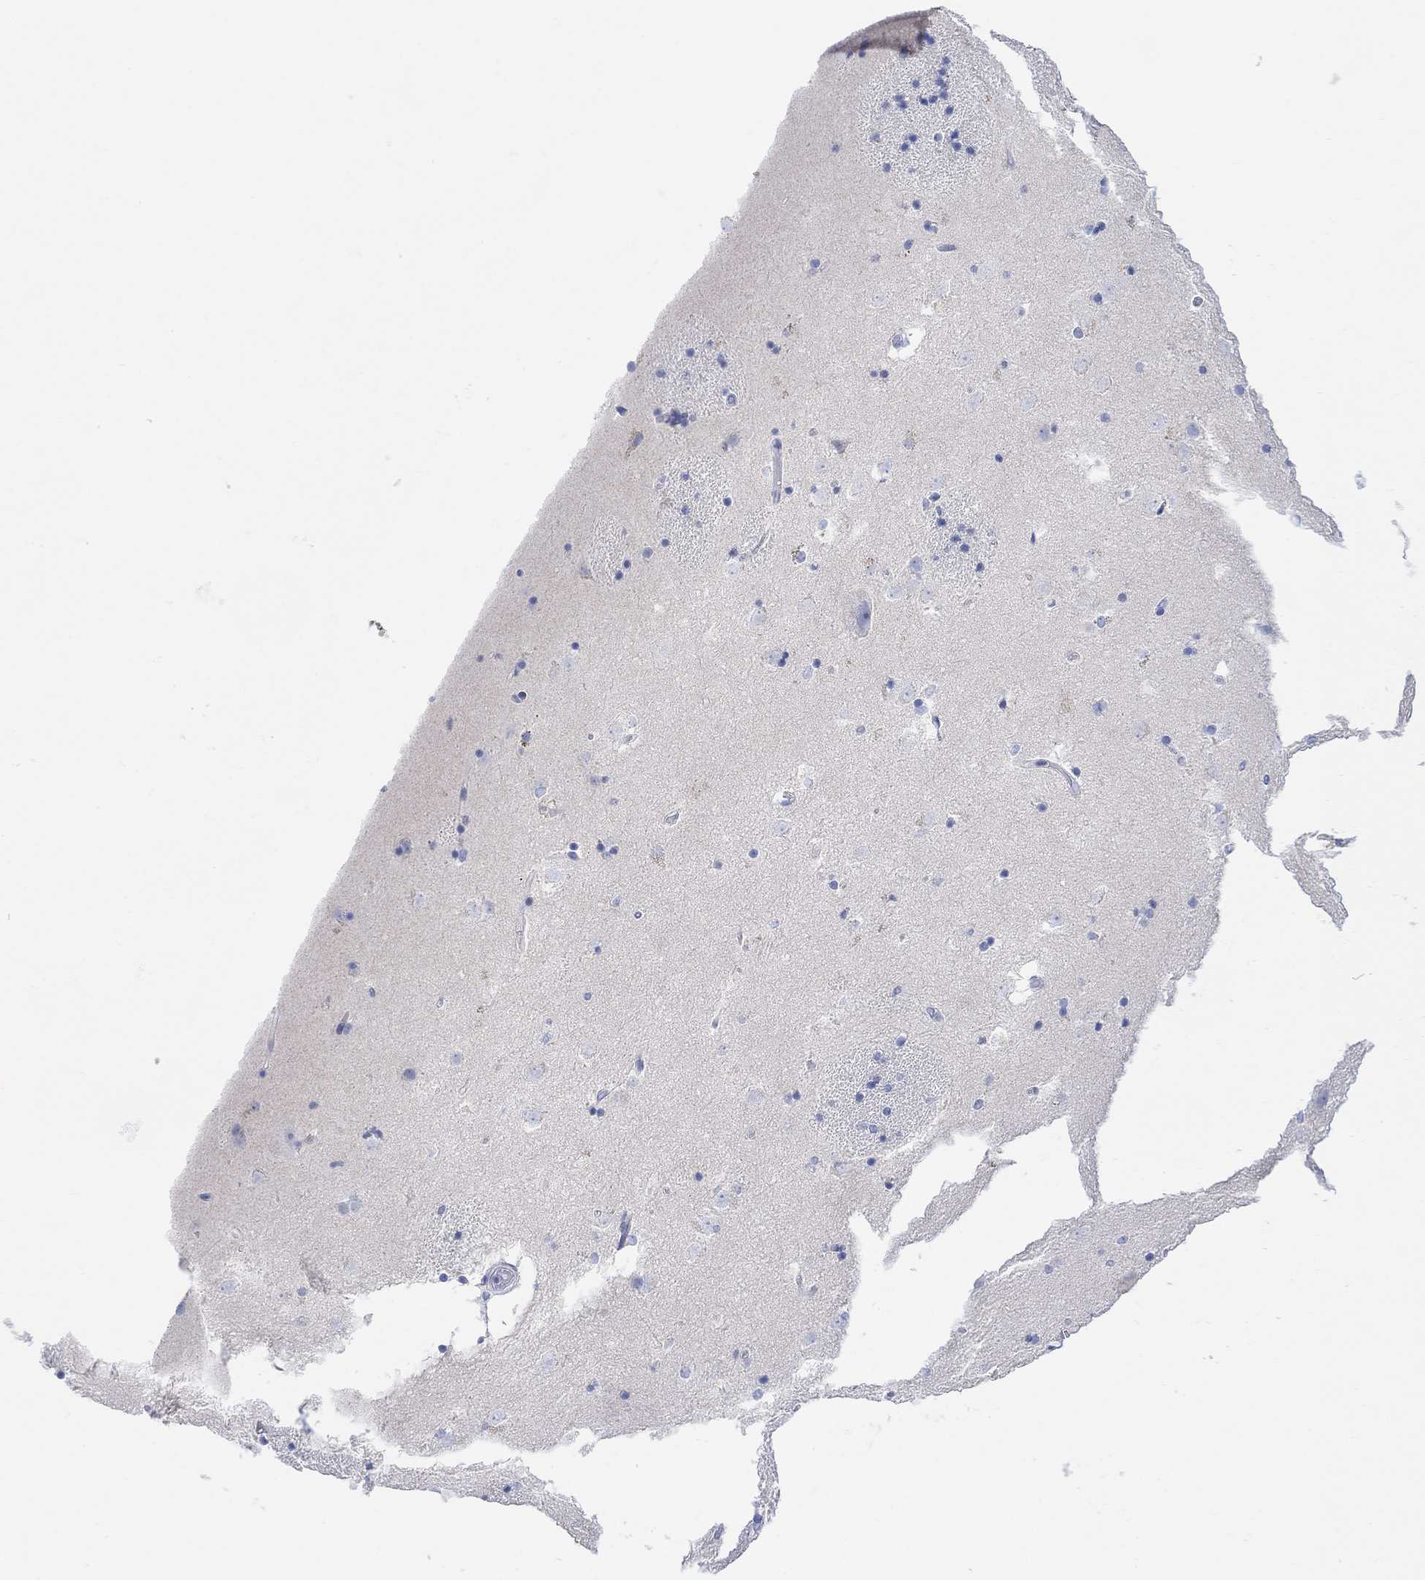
{"staining": {"intensity": "negative", "quantity": "none", "location": "none"}, "tissue": "caudate", "cell_type": "Glial cells", "image_type": "normal", "snomed": [{"axis": "morphology", "description": "Normal tissue, NOS"}, {"axis": "topography", "description": "Lateral ventricle wall"}], "caption": "High power microscopy image of an immunohistochemistry micrograph of unremarkable caudate, revealing no significant staining in glial cells. (Brightfield microscopy of DAB (3,3'-diaminobenzidine) immunohistochemistry (IHC) at high magnification).", "gene": "GNG13", "patient": {"sex": "male", "age": 51}}